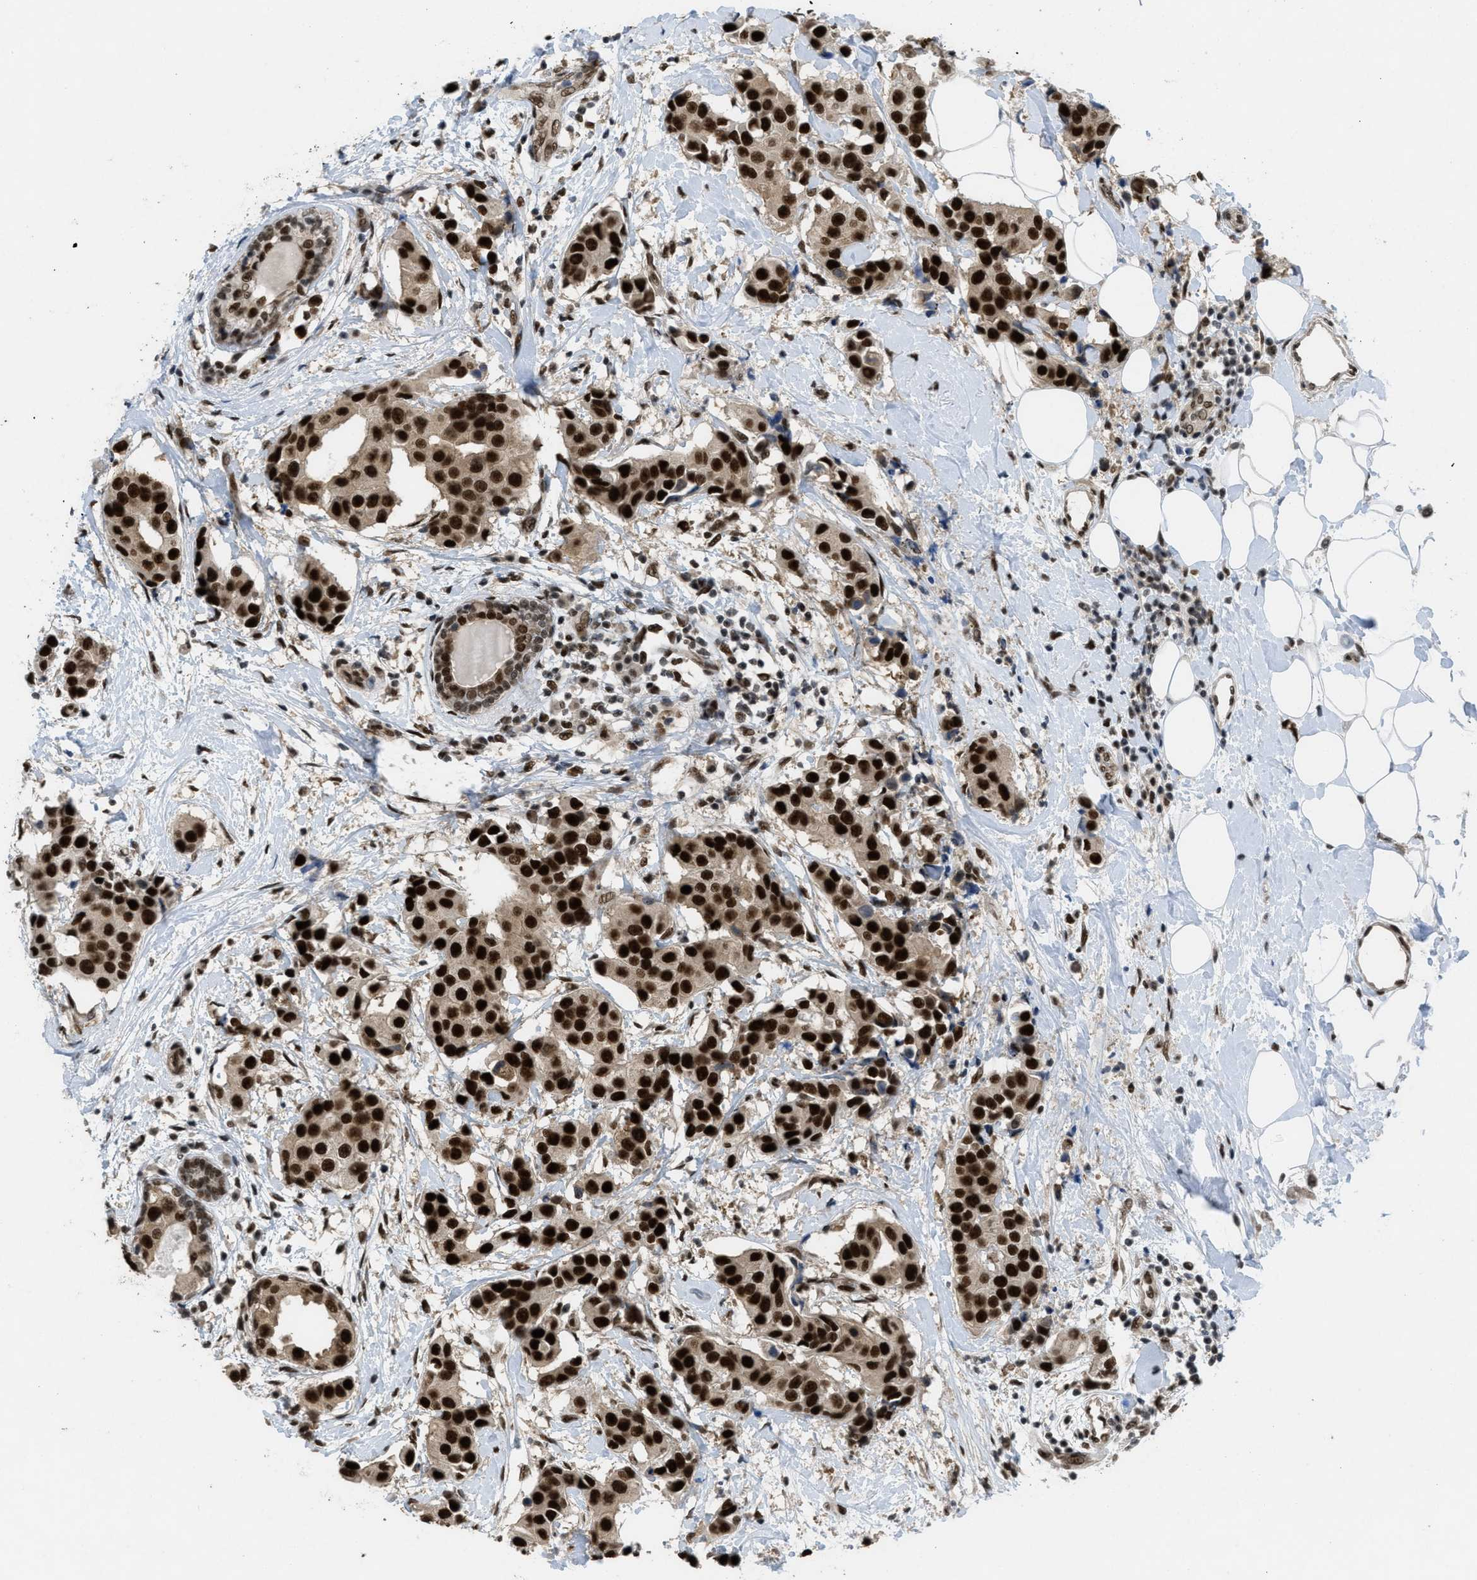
{"staining": {"intensity": "strong", "quantity": ">75%", "location": "nuclear"}, "tissue": "breast cancer", "cell_type": "Tumor cells", "image_type": "cancer", "snomed": [{"axis": "morphology", "description": "Normal tissue, NOS"}, {"axis": "morphology", "description": "Duct carcinoma"}, {"axis": "topography", "description": "Breast"}], "caption": "IHC of human breast cancer (intraductal carcinoma) reveals high levels of strong nuclear expression in about >75% of tumor cells.", "gene": "CDT1", "patient": {"sex": "female", "age": 39}}